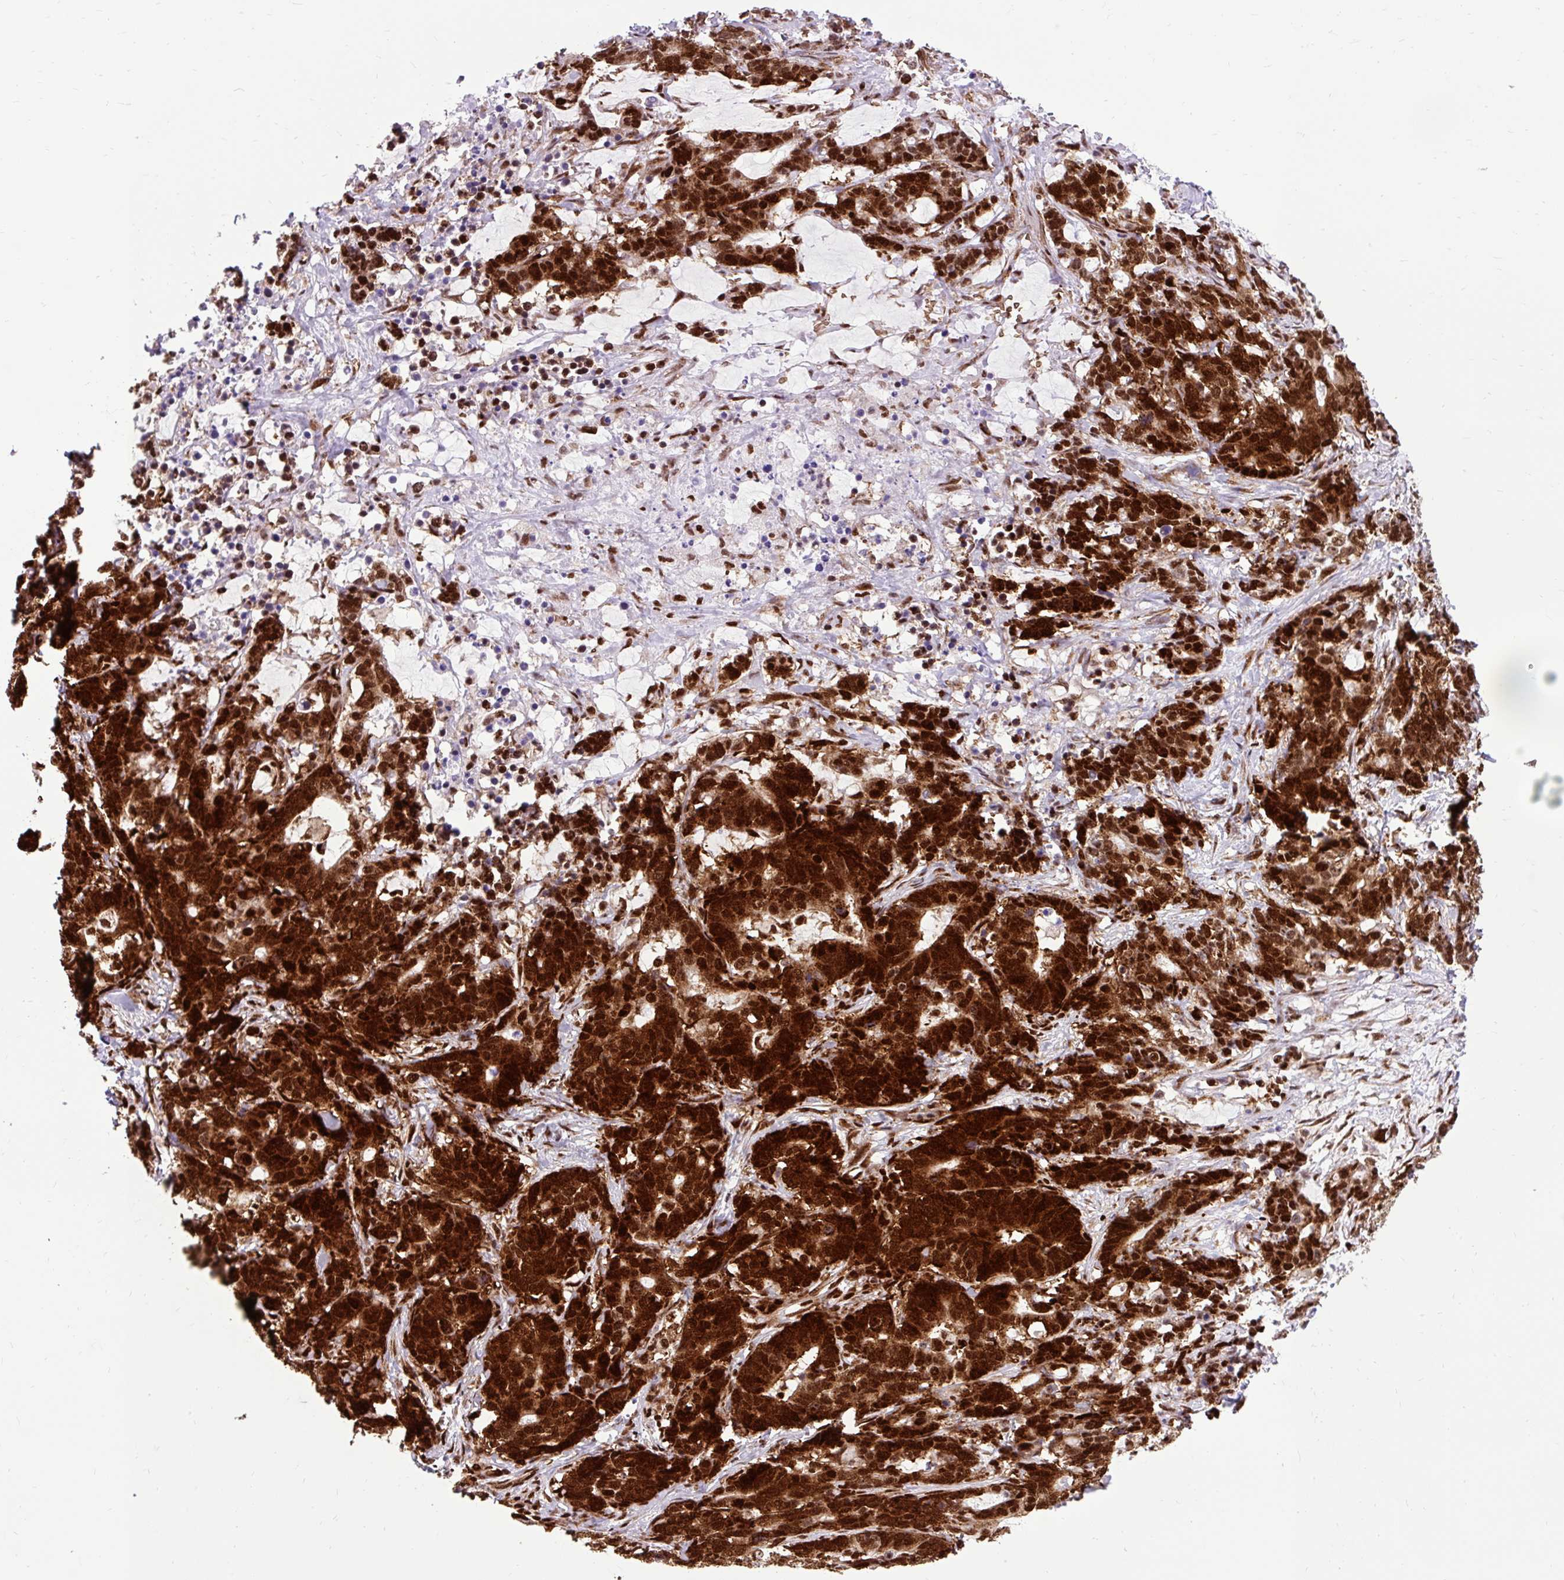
{"staining": {"intensity": "strong", "quantity": ">75%", "location": "cytoplasmic/membranous,nuclear"}, "tissue": "stomach cancer", "cell_type": "Tumor cells", "image_type": "cancer", "snomed": [{"axis": "morphology", "description": "Normal tissue, NOS"}, {"axis": "morphology", "description": "Adenocarcinoma, NOS"}, {"axis": "topography", "description": "Stomach"}], "caption": "The immunohistochemical stain labels strong cytoplasmic/membranous and nuclear expression in tumor cells of stomach adenocarcinoma tissue.", "gene": "FUS", "patient": {"sex": "female", "age": 64}}